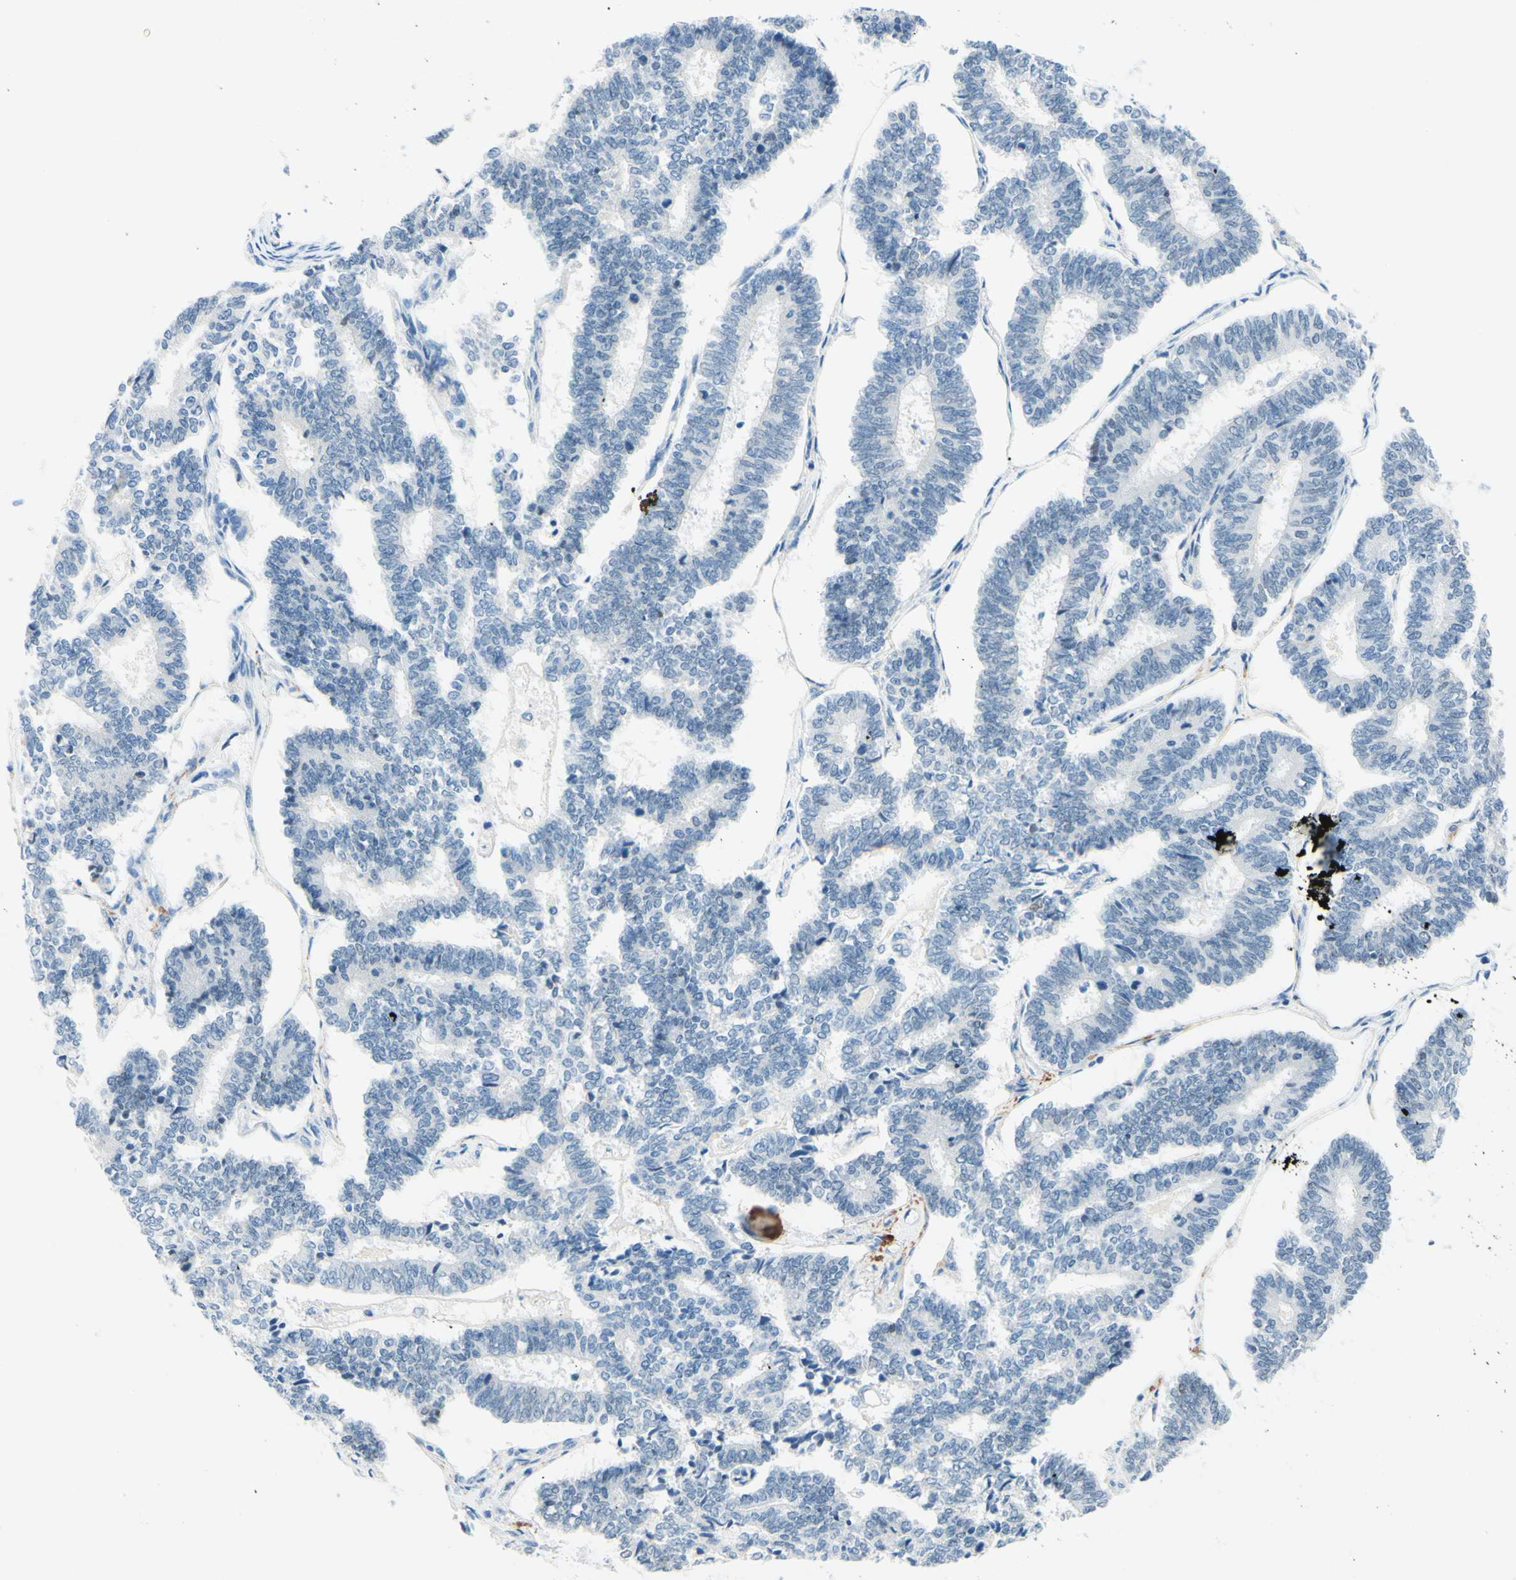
{"staining": {"intensity": "negative", "quantity": "none", "location": "none"}, "tissue": "endometrial cancer", "cell_type": "Tumor cells", "image_type": "cancer", "snomed": [{"axis": "morphology", "description": "Adenocarcinoma, NOS"}, {"axis": "topography", "description": "Endometrium"}], "caption": "Tumor cells show no significant expression in endometrial cancer.", "gene": "PASD1", "patient": {"sex": "female", "age": 70}}